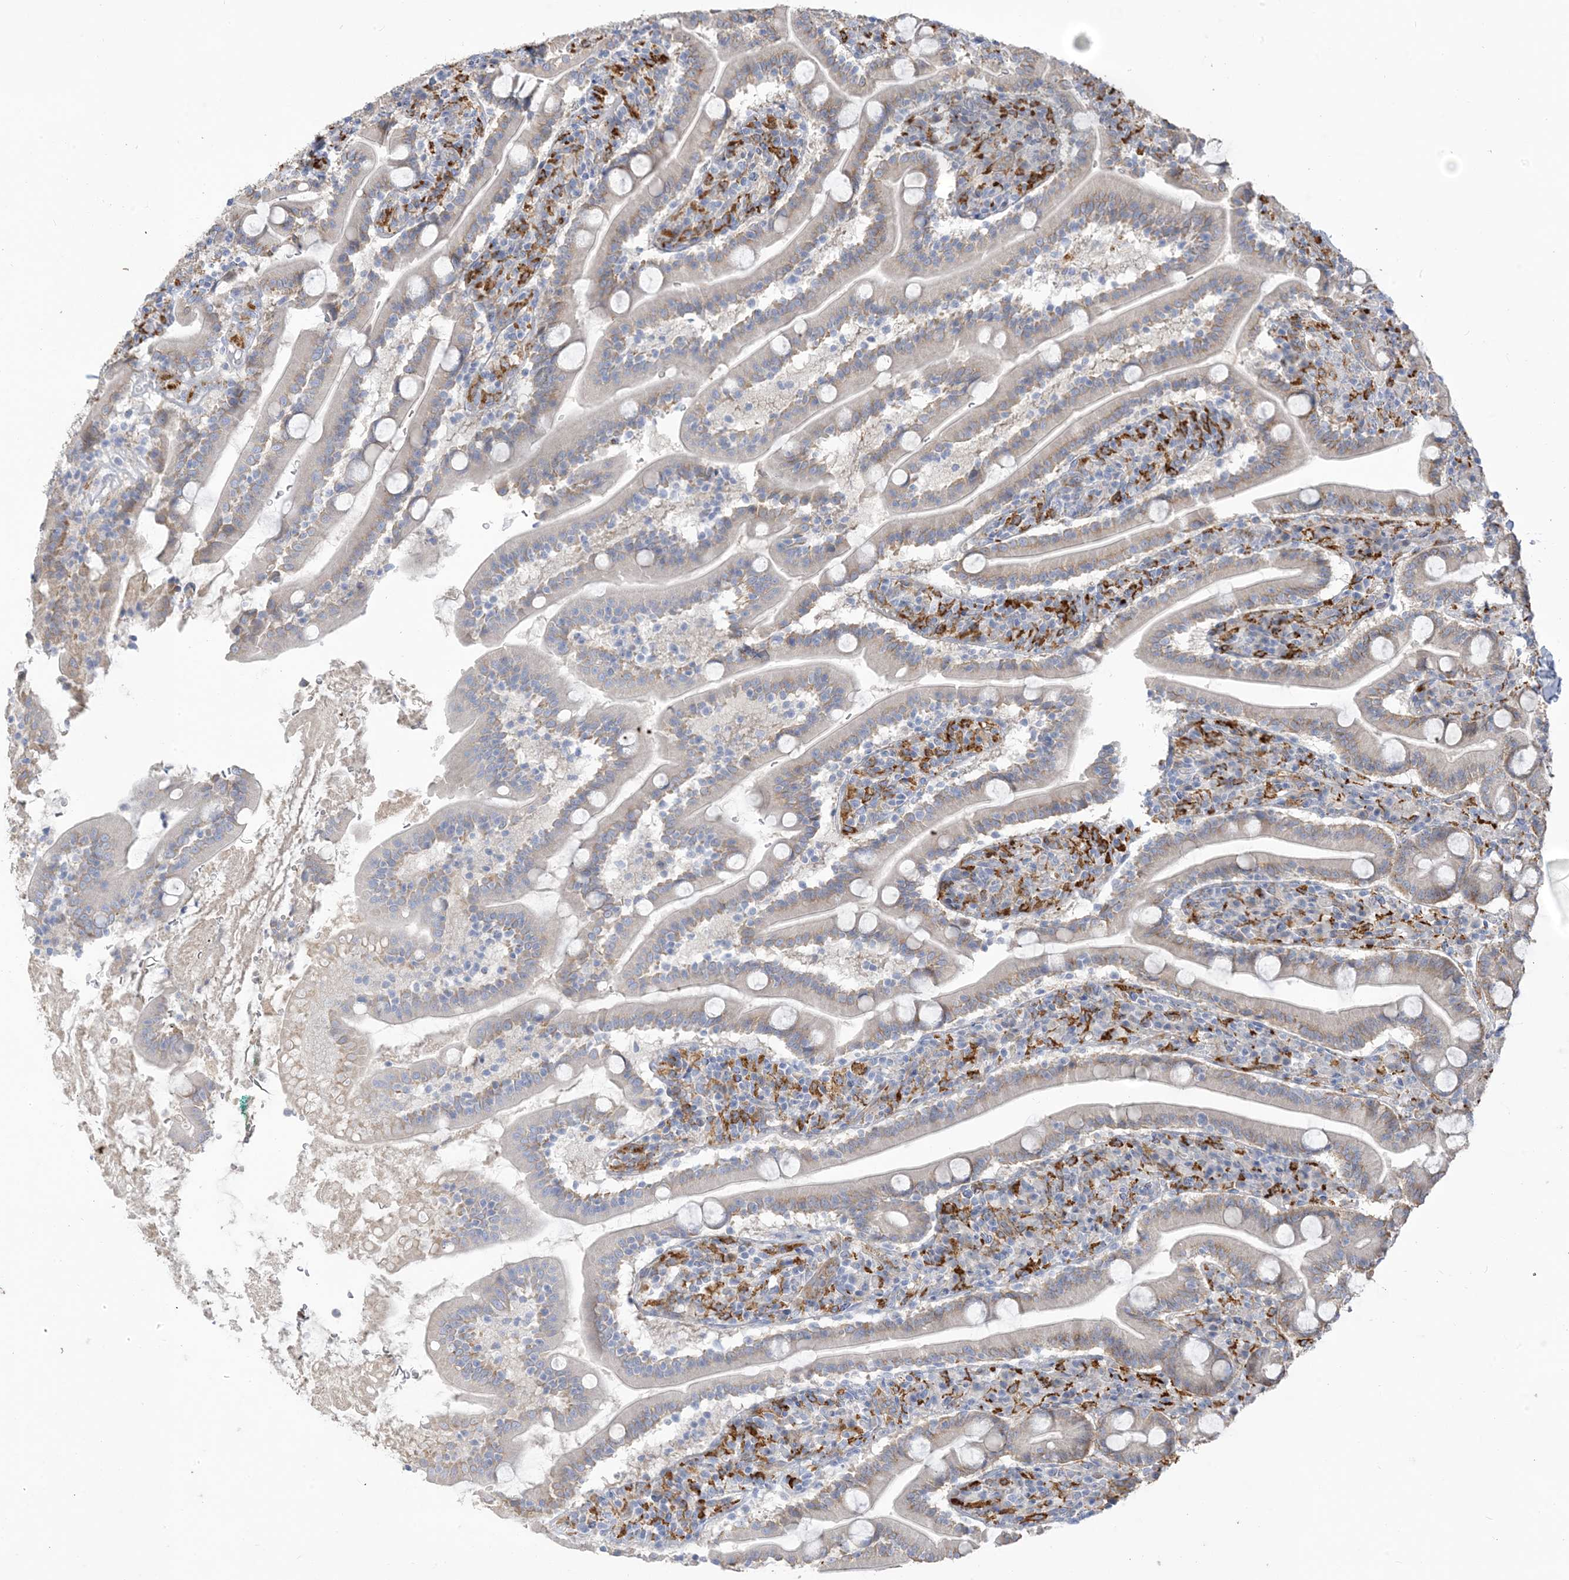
{"staining": {"intensity": "moderate", "quantity": "<25%", "location": "cytoplasmic/membranous"}, "tissue": "duodenum", "cell_type": "Glandular cells", "image_type": "normal", "snomed": [{"axis": "morphology", "description": "Normal tissue, NOS"}, {"axis": "topography", "description": "Duodenum"}], "caption": "This histopathology image shows immunohistochemistry staining of normal duodenum, with low moderate cytoplasmic/membranous staining in about <25% of glandular cells.", "gene": "PEAR1", "patient": {"sex": "male", "age": 35}}